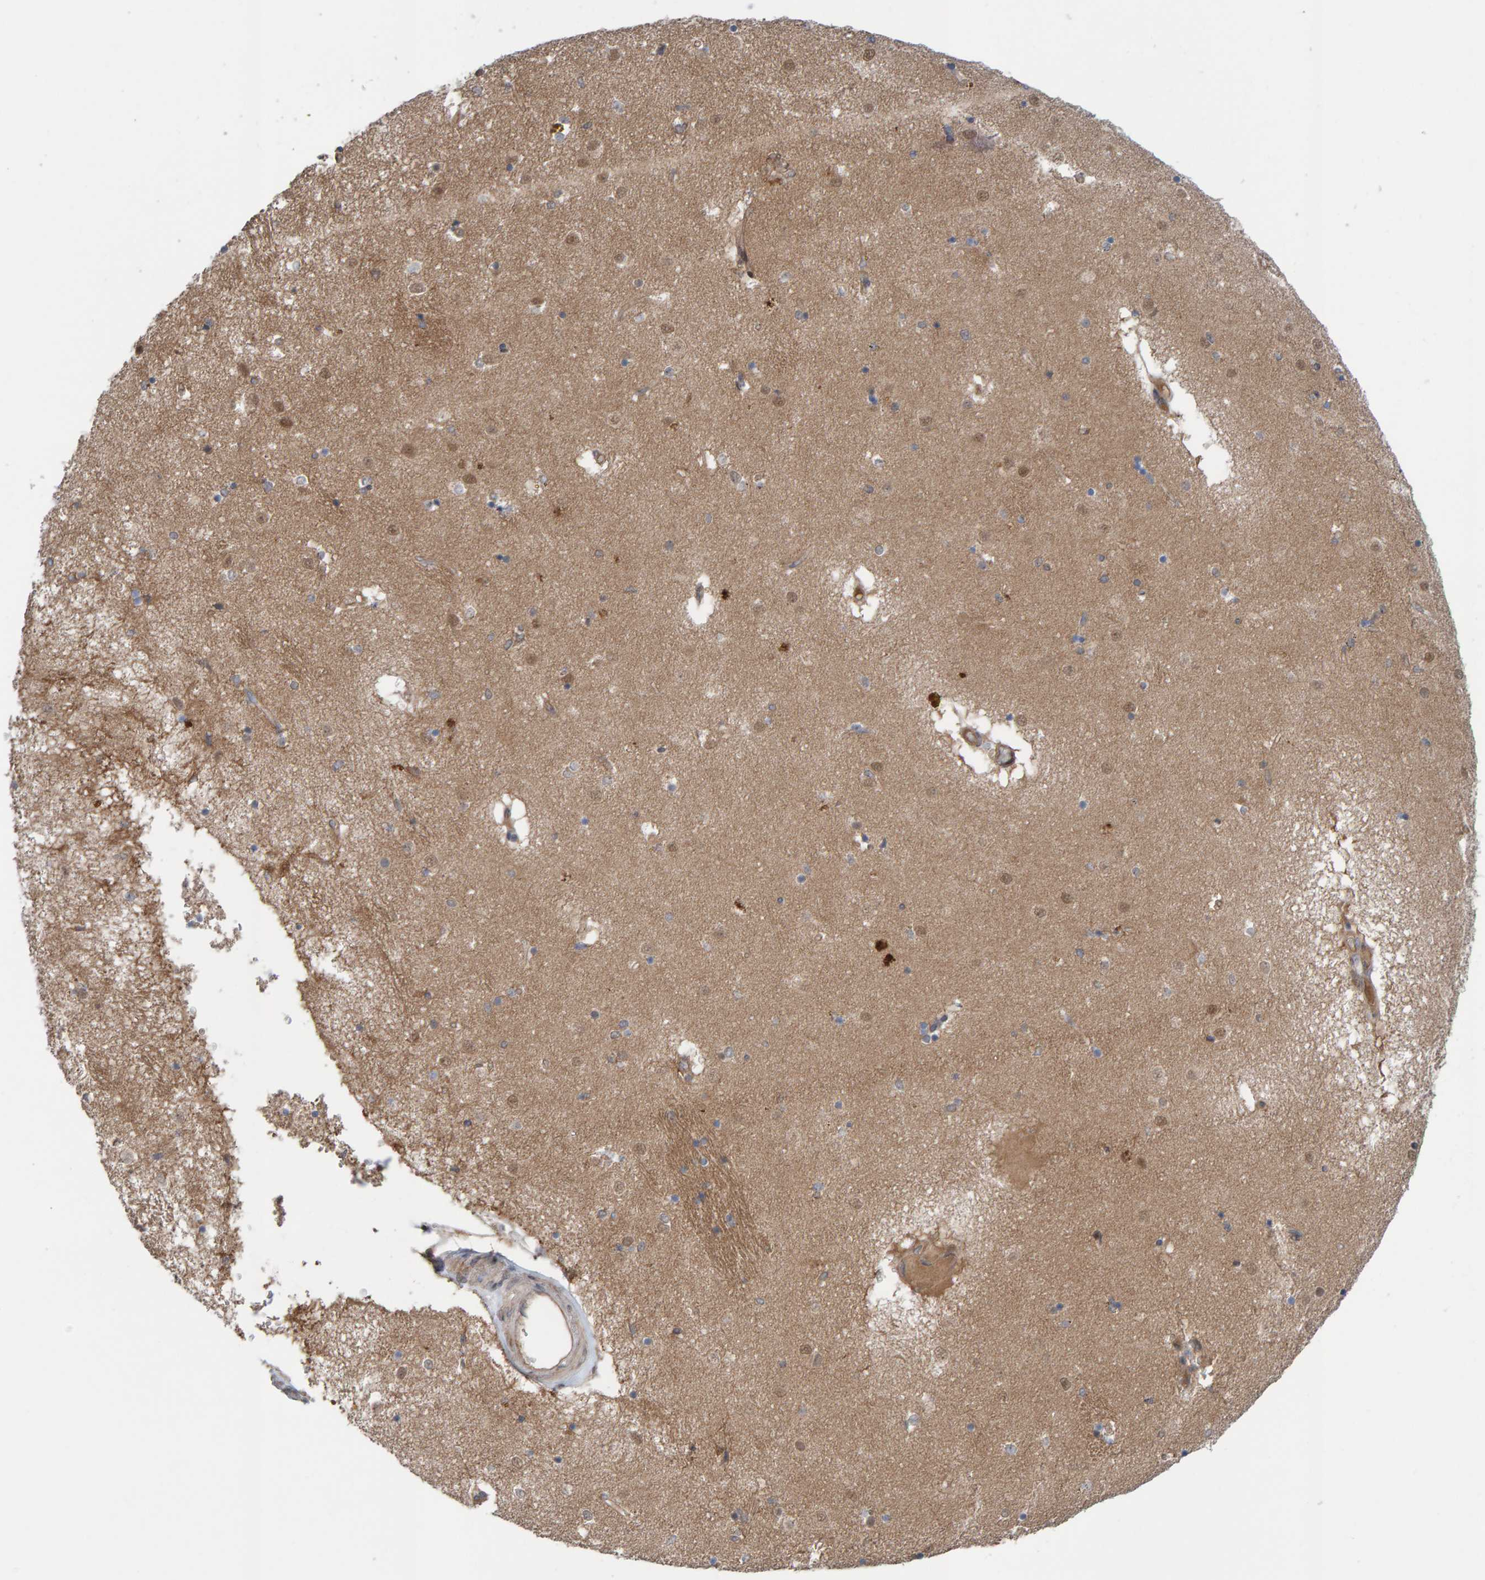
{"staining": {"intensity": "weak", "quantity": "<25%", "location": "cytoplasmic/membranous"}, "tissue": "caudate", "cell_type": "Glial cells", "image_type": "normal", "snomed": [{"axis": "morphology", "description": "Normal tissue, NOS"}, {"axis": "topography", "description": "Lateral ventricle wall"}], "caption": "Immunohistochemistry (IHC) of unremarkable caudate demonstrates no expression in glial cells.", "gene": "LRSAM1", "patient": {"sex": "male", "age": 70}}